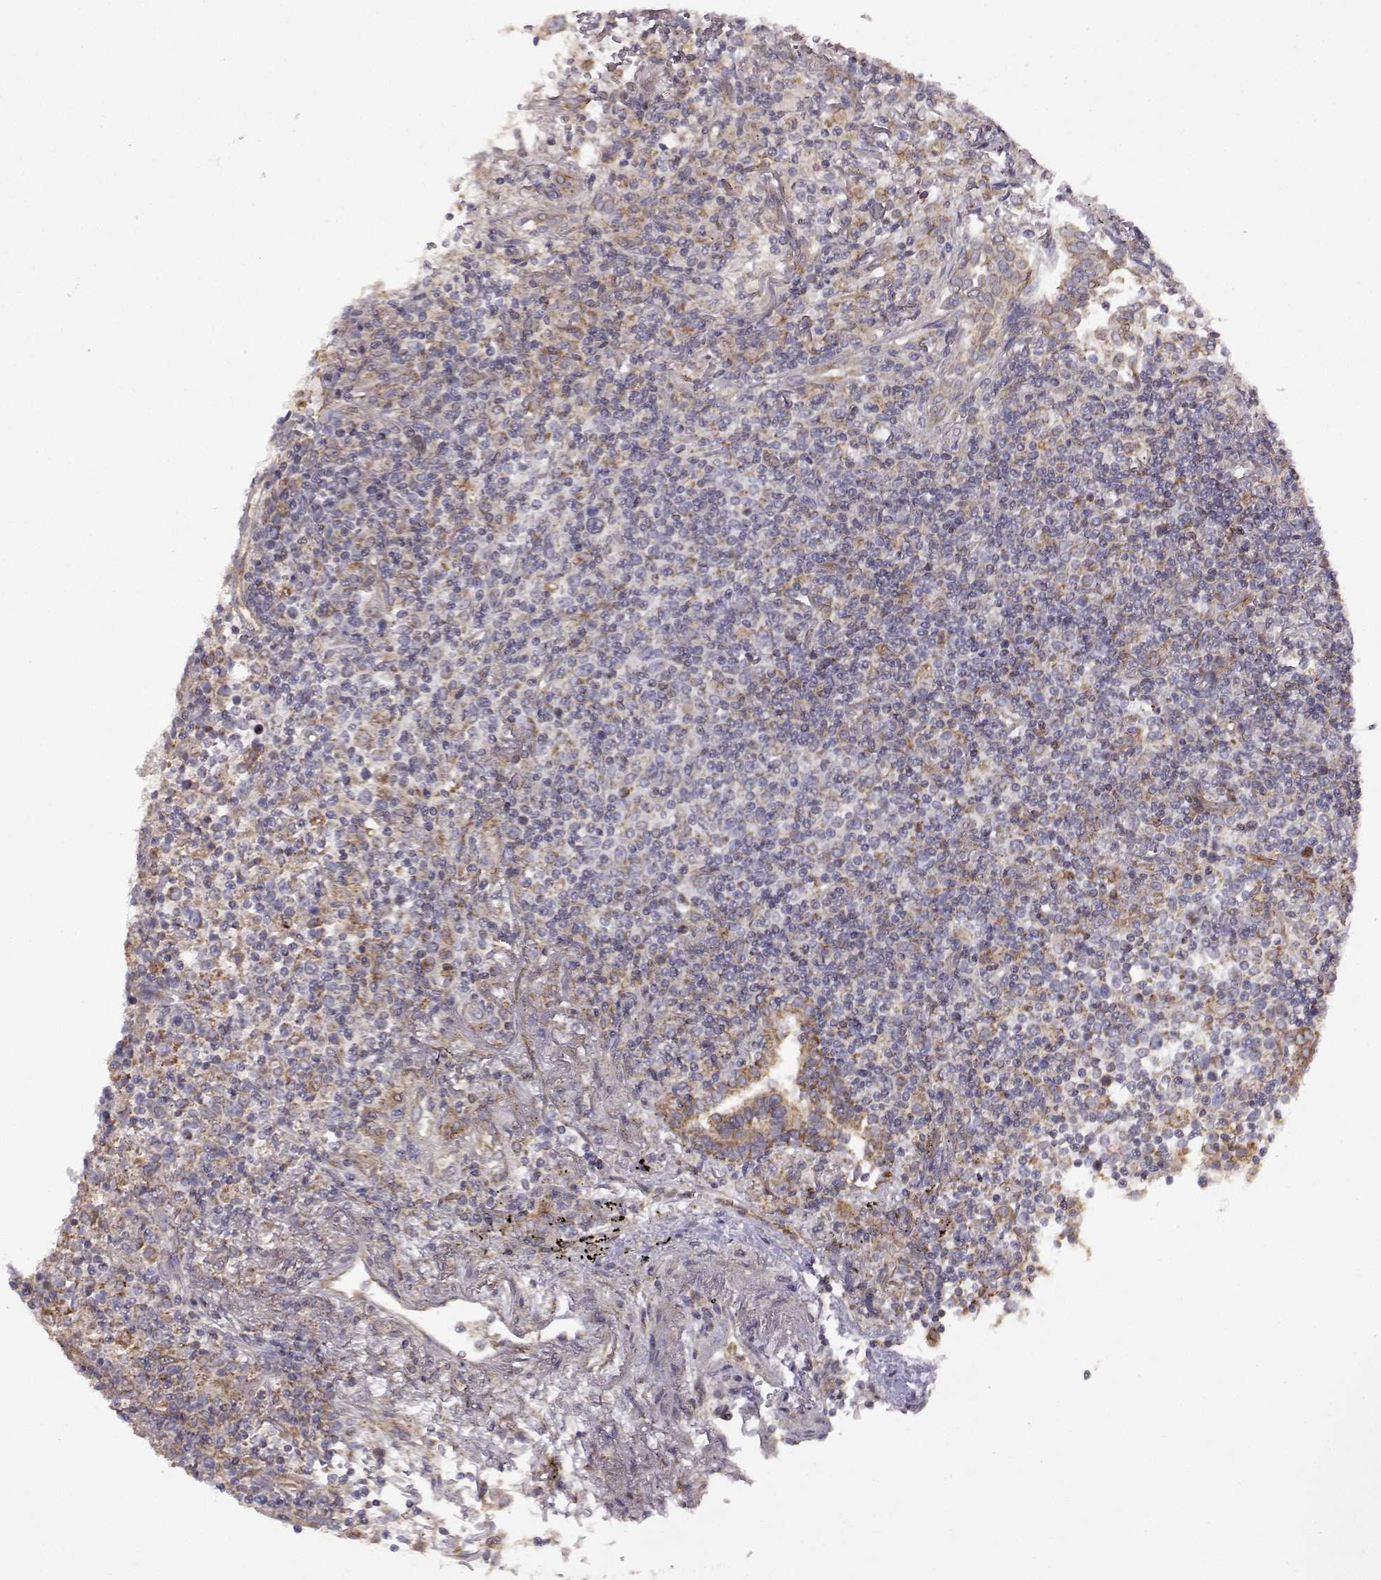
{"staining": {"intensity": "moderate", "quantity": "<25%", "location": "cytoplasmic/membranous"}, "tissue": "lymphoma", "cell_type": "Tumor cells", "image_type": "cancer", "snomed": [{"axis": "morphology", "description": "Malignant lymphoma, non-Hodgkin's type, High grade"}, {"axis": "topography", "description": "Lung"}], "caption": "Immunohistochemical staining of malignant lymphoma, non-Hodgkin's type (high-grade) demonstrates low levels of moderate cytoplasmic/membranous protein positivity in approximately <25% of tumor cells.", "gene": "DDC", "patient": {"sex": "male", "age": 79}}